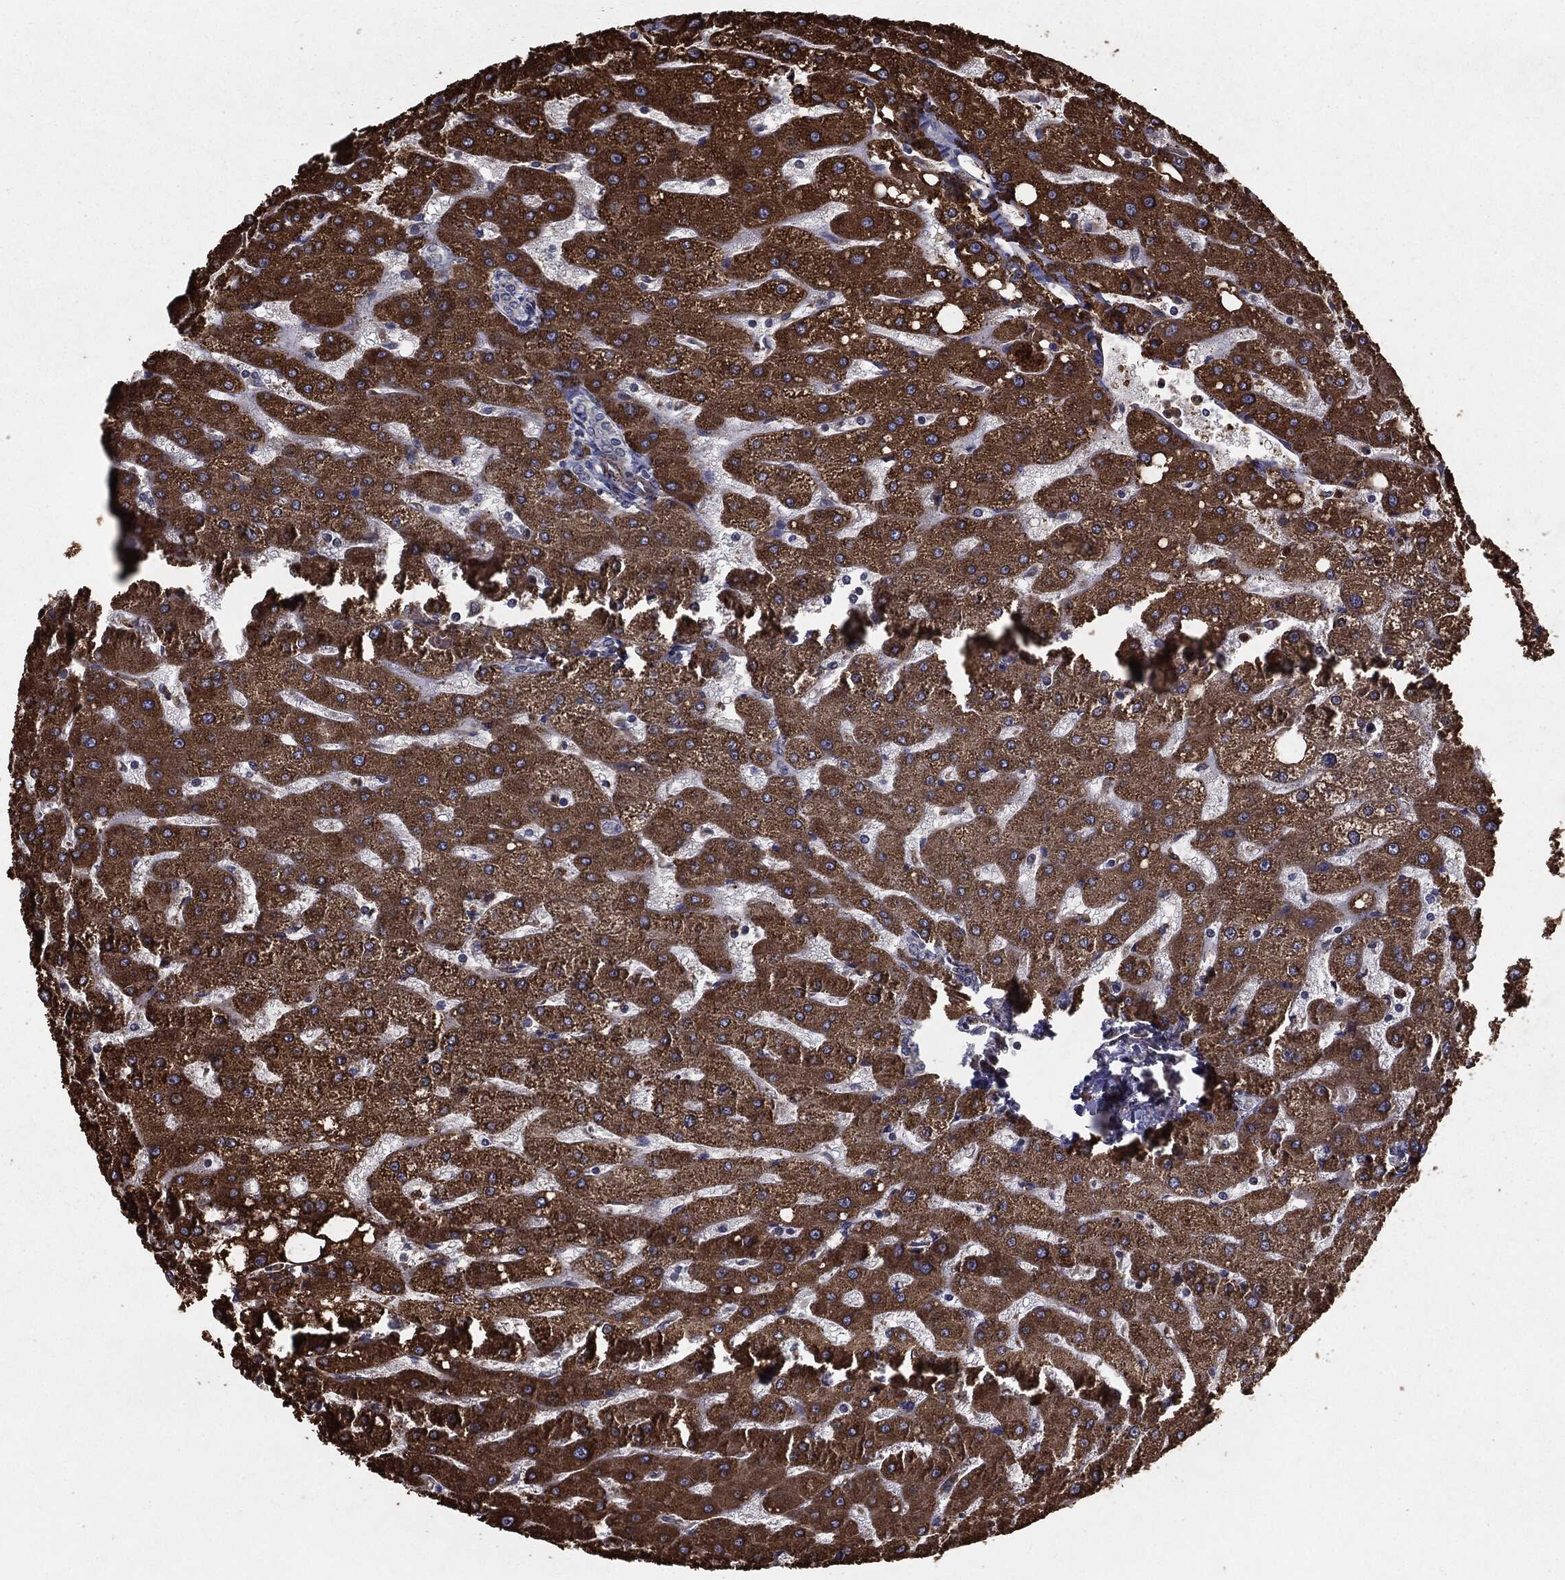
{"staining": {"intensity": "negative", "quantity": "none", "location": "none"}, "tissue": "liver", "cell_type": "Cholangiocytes", "image_type": "normal", "snomed": [{"axis": "morphology", "description": "Normal tissue, NOS"}, {"axis": "topography", "description": "Liver"}], "caption": "DAB immunohistochemical staining of unremarkable liver shows no significant positivity in cholangiocytes.", "gene": "HDAC5", "patient": {"sex": "male", "age": 67}}